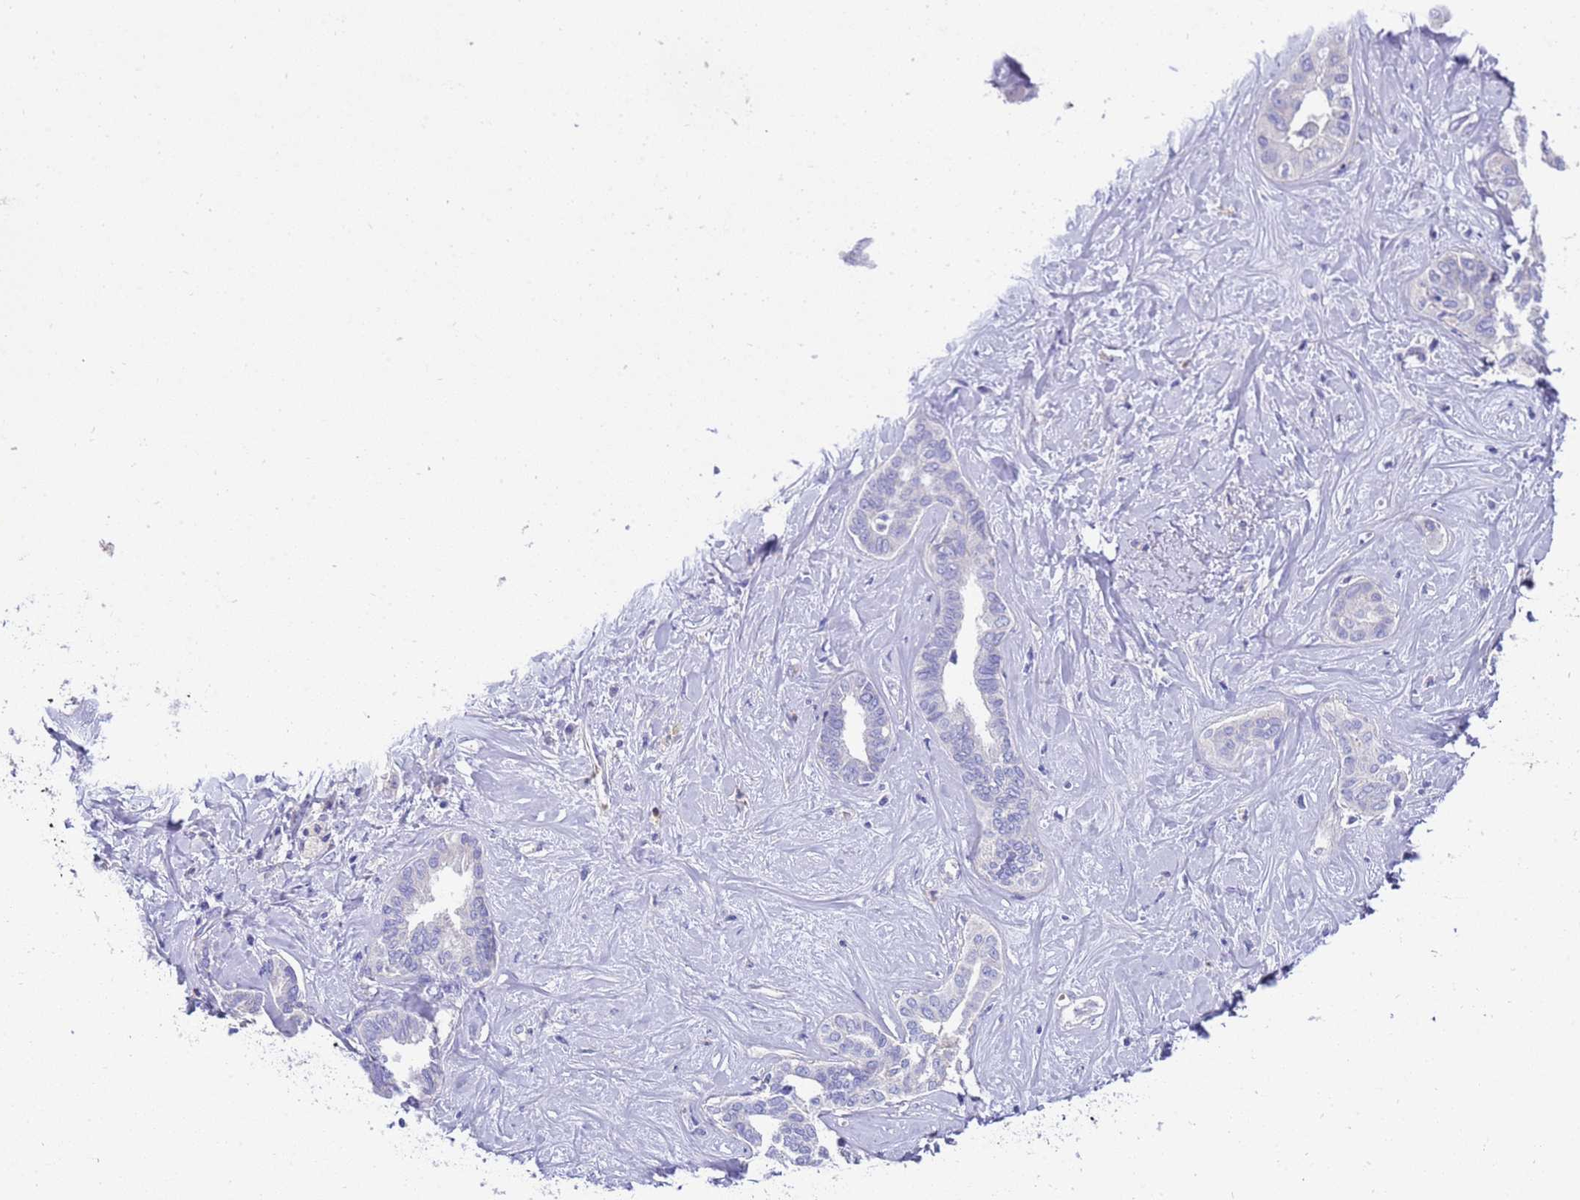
{"staining": {"intensity": "negative", "quantity": "none", "location": "none"}, "tissue": "liver cancer", "cell_type": "Tumor cells", "image_type": "cancer", "snomed": [{"axis": "morphology", "description": "Cholangiocarcinoma"}, {"axis": "topography", "description": "Liver"}], "caption": "Liver cholangiocarcinoma was stained to show a protein in brown. There is no significant staining in tumor cells. (Stains: DAB immunohistochemistry (IHC) with hematoxylin counter stain, Microscopy: brightfield microscopy at high magnification).", "gene": "RIPPLY2", "patient": {"sex": "female", "age": 77}}